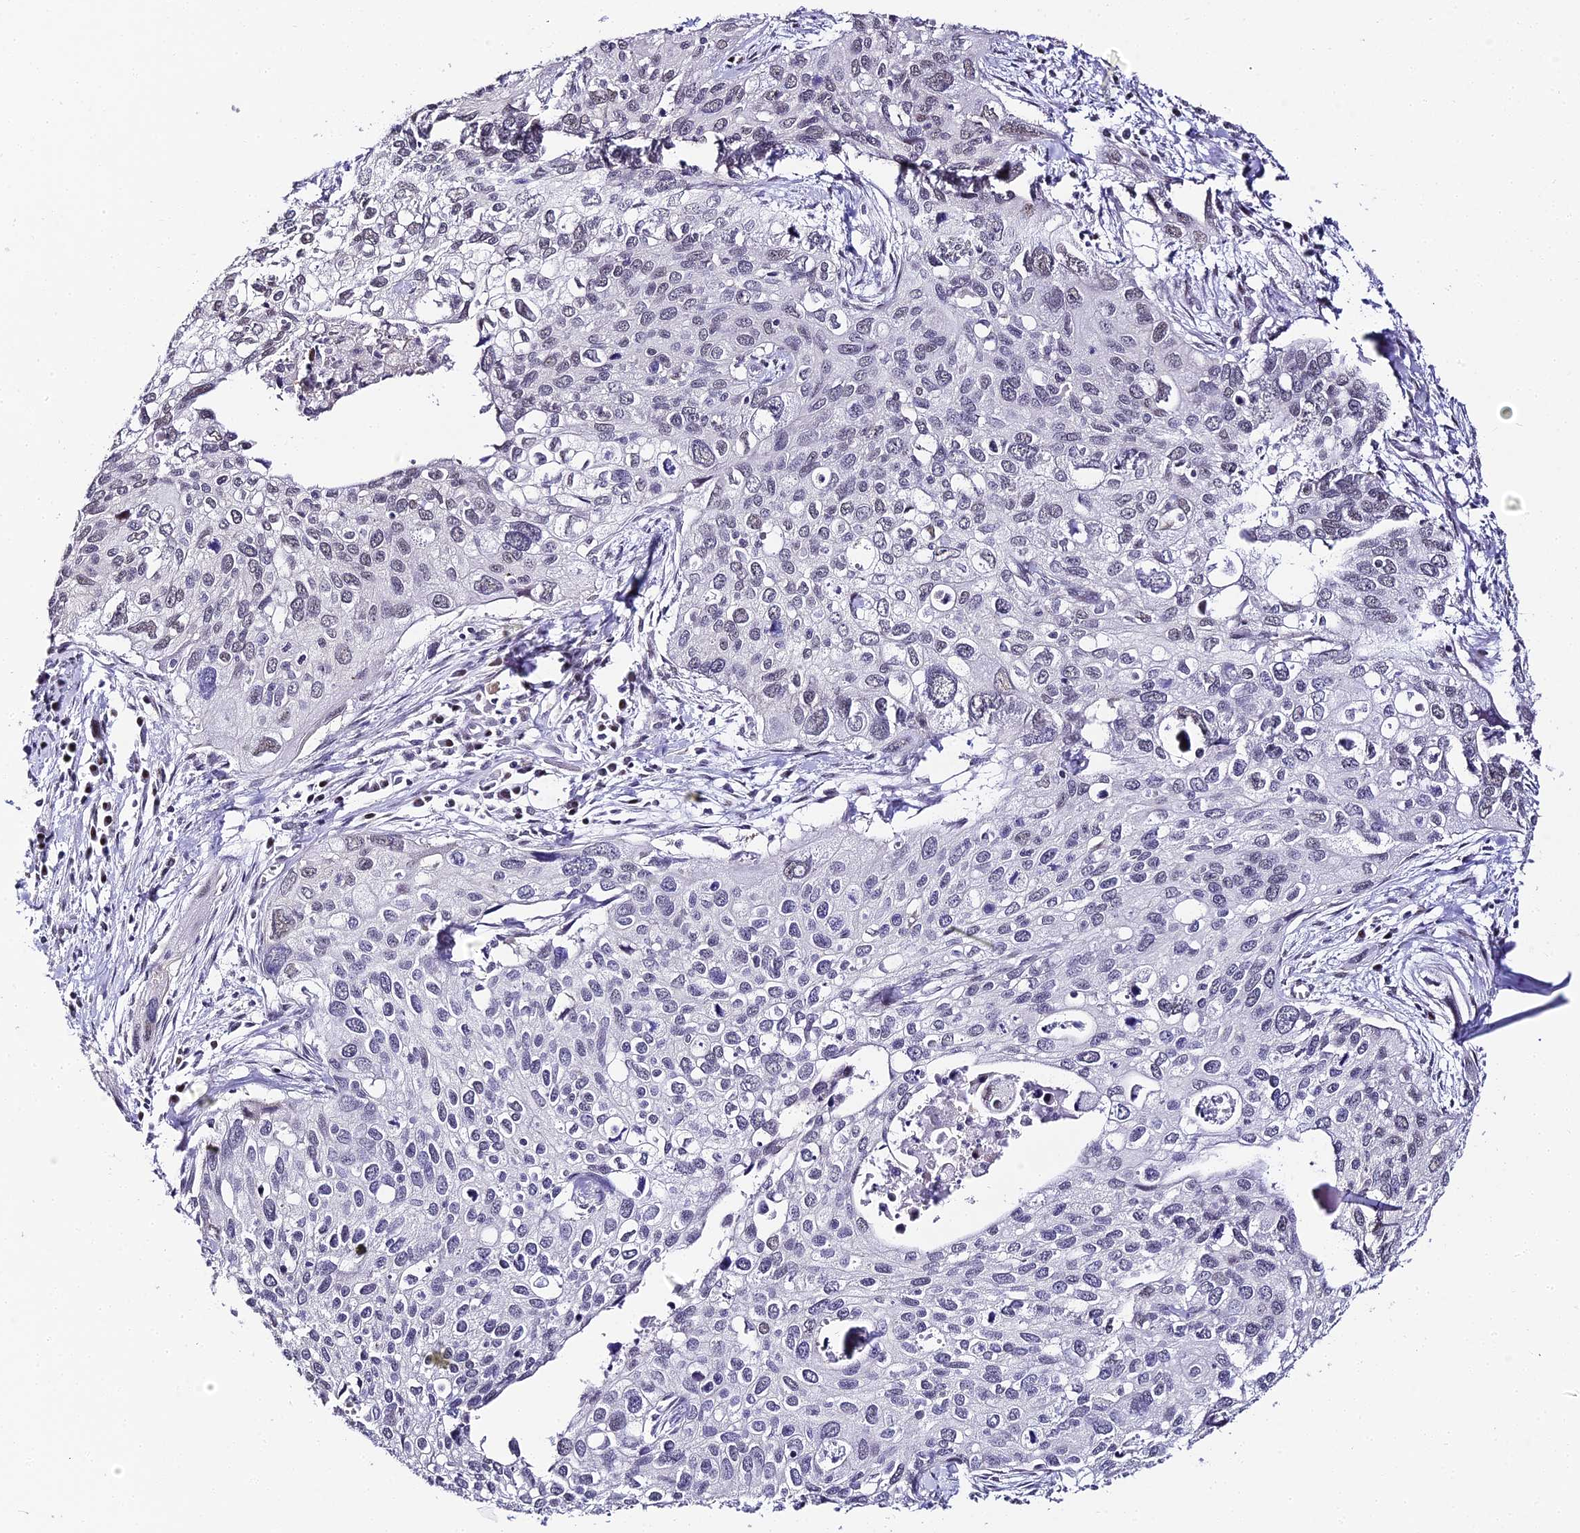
{"staining": {"intensity": "negative", "quantity": "none", "location": "none"}, "tissue": "cervical cancer", "cell_type": "Tumor cells", "image_type": "cancer", "snomed": [{"axis": "morphology", "description": "Squamous cell carcinoma, NOS"}, {"axis": "topography", "description": "Cervix"}], "caption": "High magnification brightfield microscopy of cervical squamous cell carcinoma stained with DAB (brown) and counterstained with hematoxylin (blue): tumor cells show no significant positivity.", "gene": "ABHD14A-ACY1", "patient": {"sex": "female", "age": 55}}